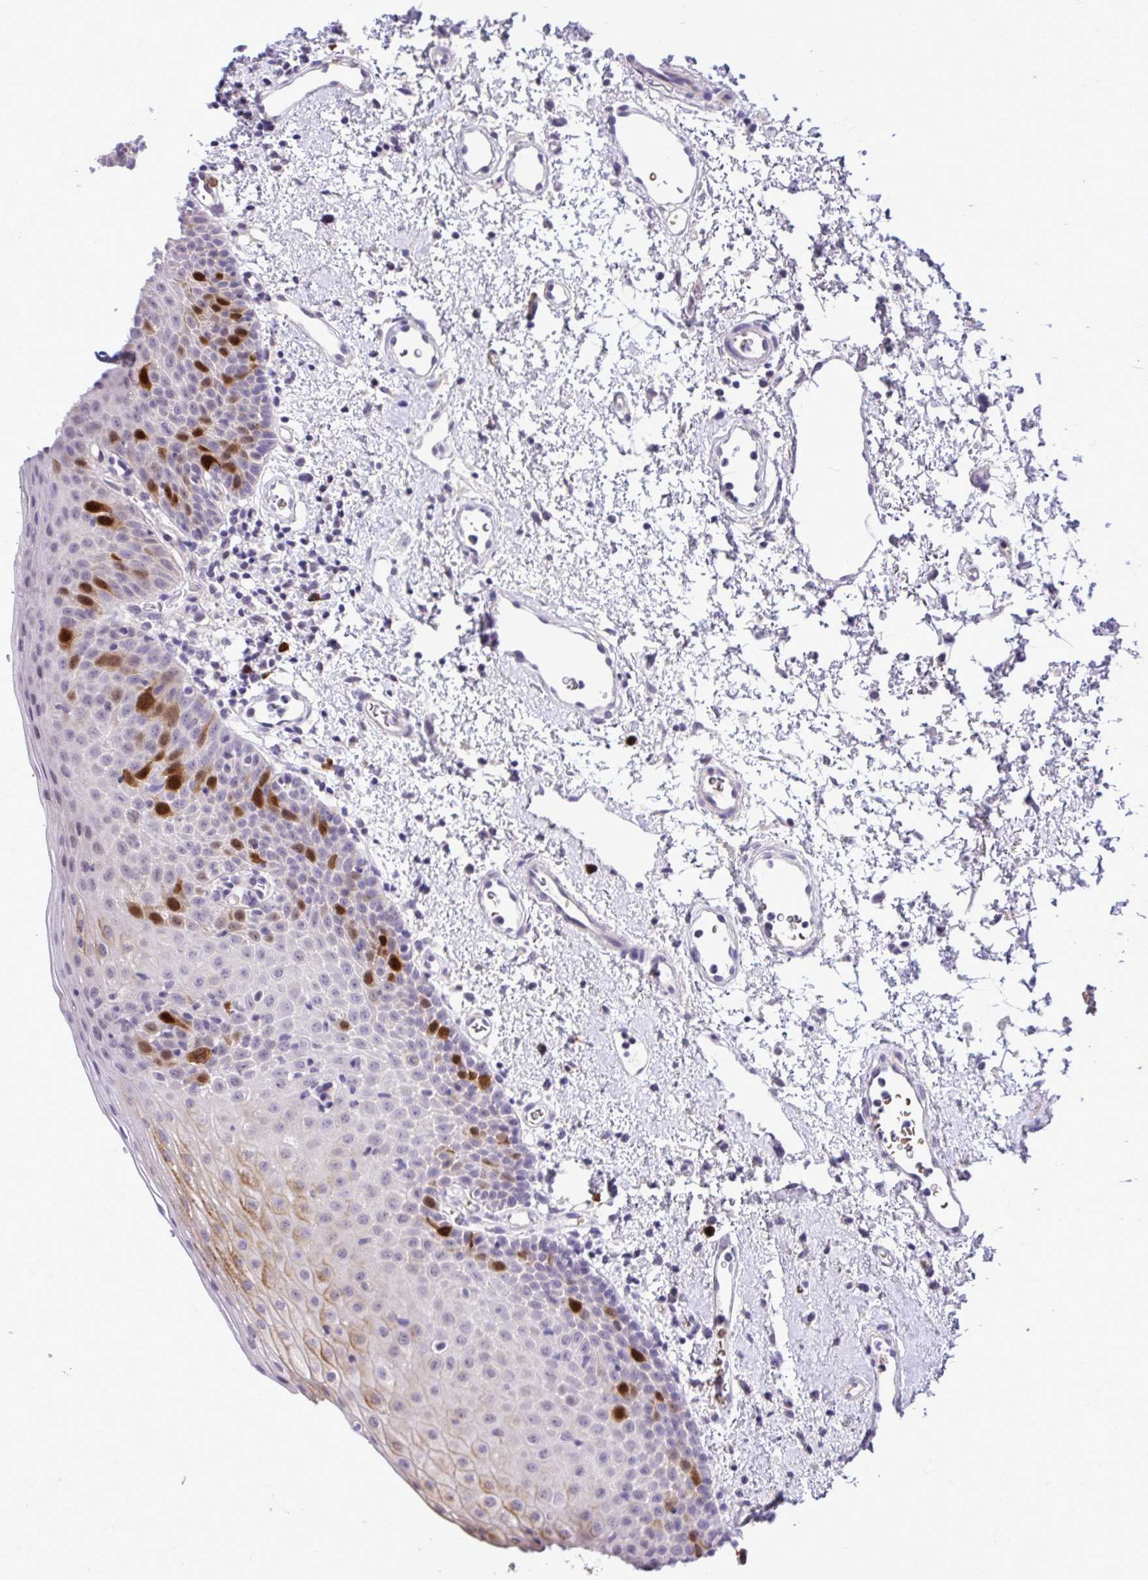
{"staining": {"intensity": "strong", "quantity": "<25%", "location": "cytoplasmic/membranous,nuclear"}, "tissue": "oral mucosa", "cell_type": "Squamous epithelial cells", "image_type": "normal", "snomed": [{"axis": "morphology", "description": "Normal tissue, NOS"}, {"axis": "topography", "description": "Oral tissue"}, {"axis": "topography", "description": "Head-Neck"}], "caption": "There is medium levels of strong cytoplasmic/membranous,nuclear staining in squamous epithelial cells of benign oral mucosa, as demonstrated by immunohistochemical staining (brown color).", "gene": "CDC20", "patient": {"sex": "female", "age": 55}}